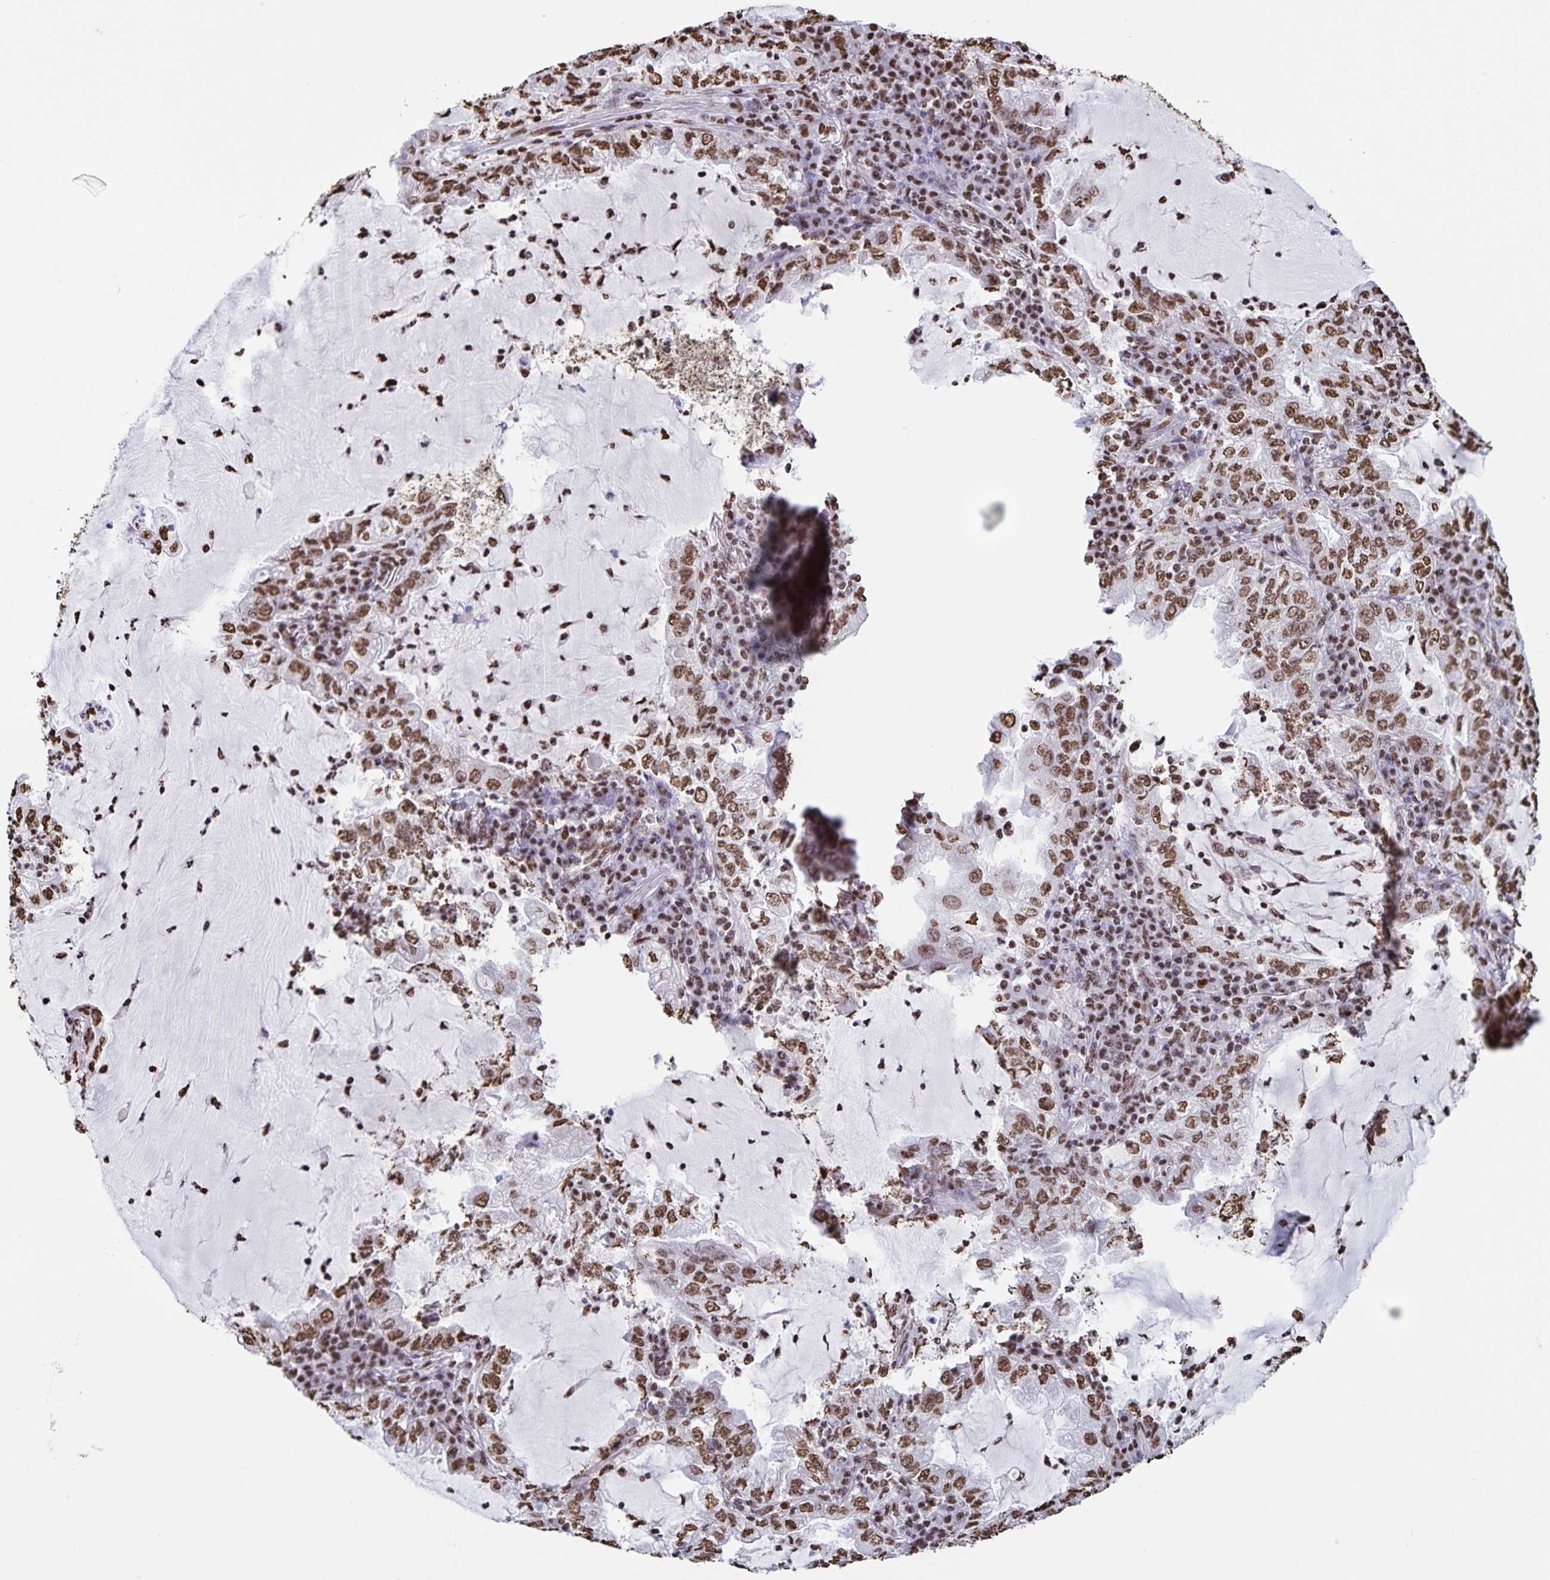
{"staining": {"intensity": "moderate", "quantity": ">75%", "location": "nuclear"}, "tissue": "lung cancer", "cell_type": "Tumor cells", "image_type": "cancer", "snomed": [{"axis": "morphology", "description": "Adenocarcinoma, NOS"}, {"axis": "topography", "description": "Lung"}], "caption": "Adenocarcinoma (lung) was stained to show a protein in brown. There is medium levels of moderate nuclear staining in approximately >75% of tumor cells. (Brightfield microscopy of DAB IHC at high magnification).", "gene": "DUT", "patient": {"sex": "female", "age": 73}}